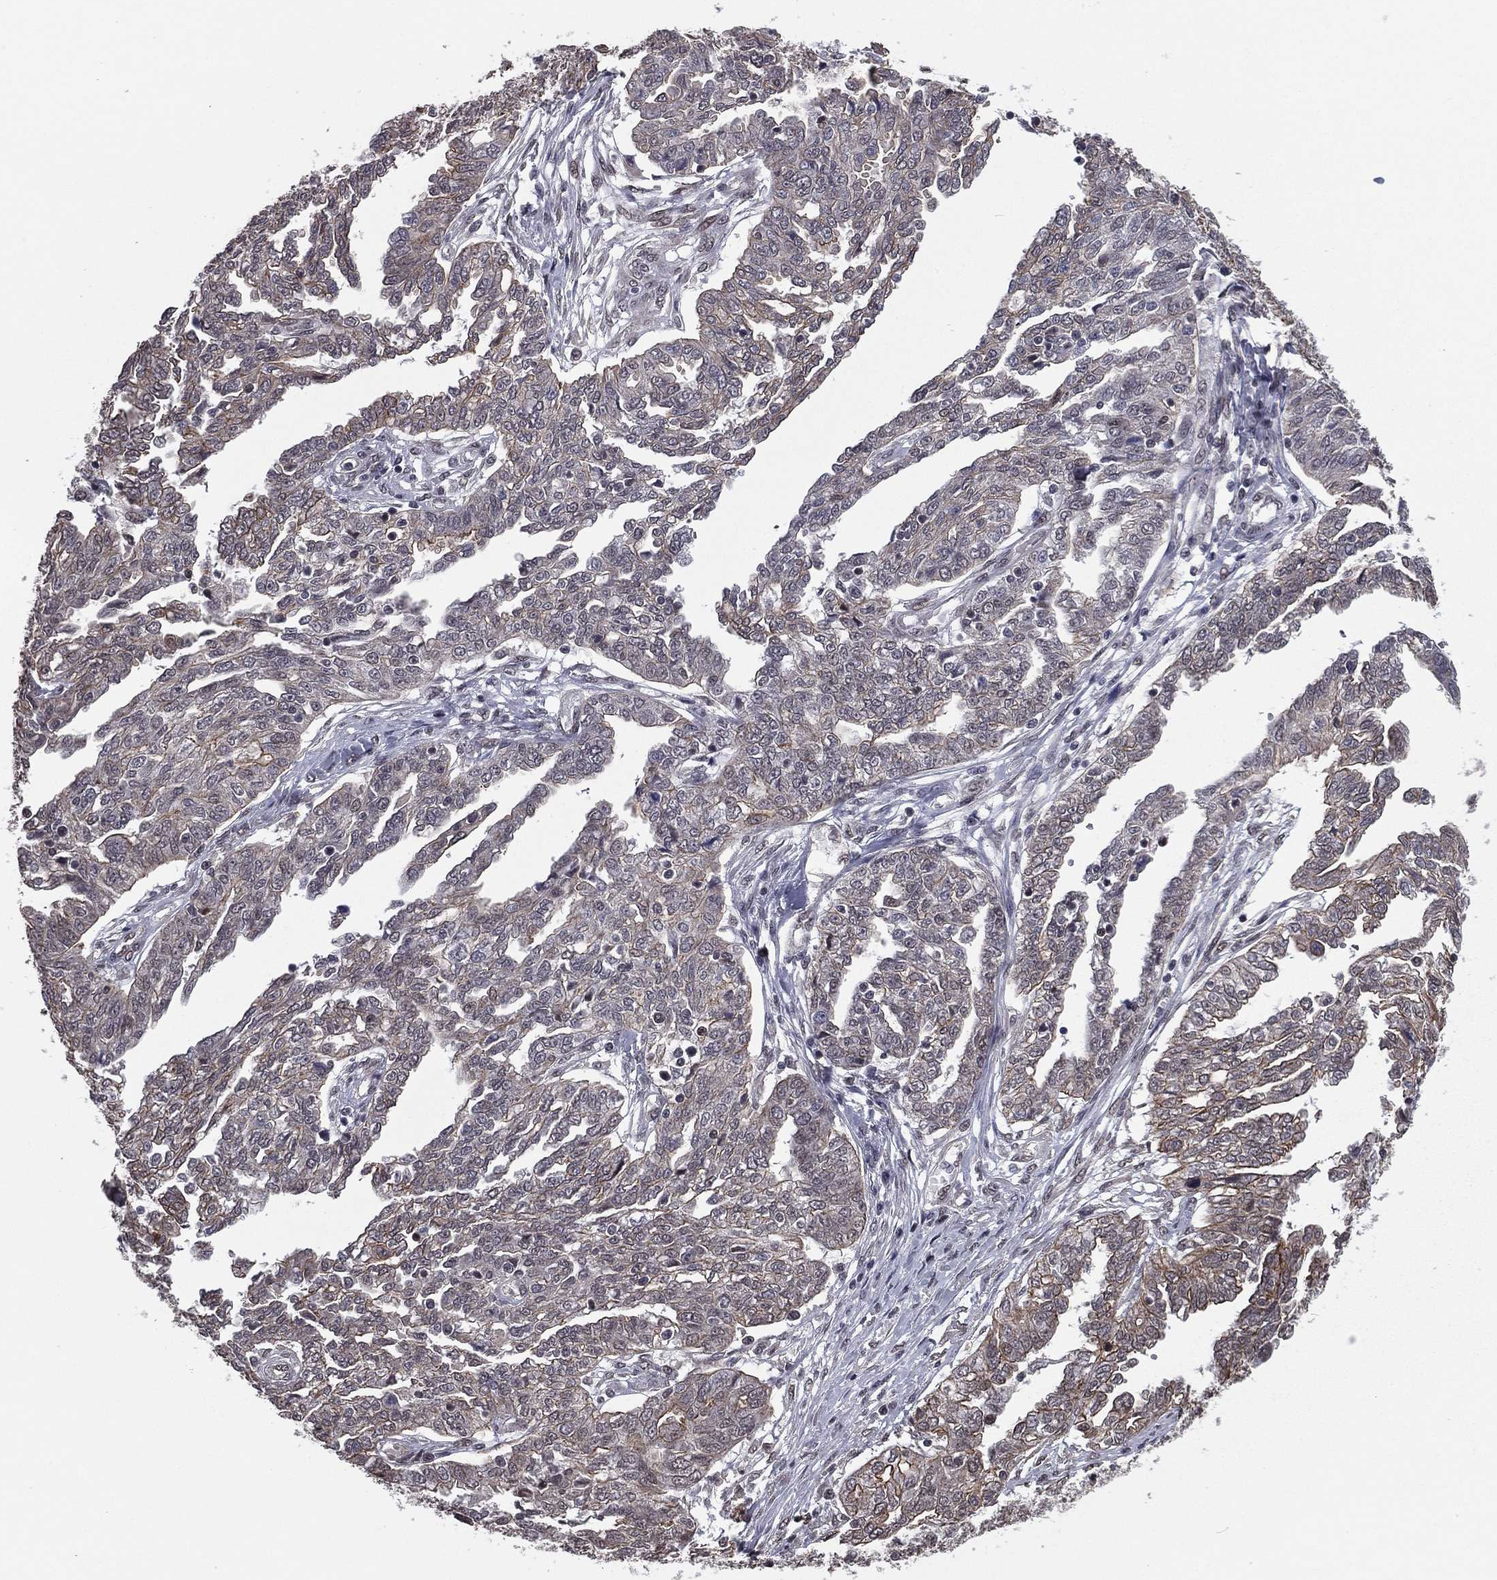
{"staining": {"intensity": "weak", "quantity": "<25%", "location": "cytoplasmic/membranous"}, "tissue": "ovarian cancer", "cell_type": "Tumor cells", "image_type": "cancer", "snomed": [{"axis": "morphology", "description": "Cystadenocarcinoma, serous, NOS"}, {"axis": "topography", "description": "Ovary"}], "caption": "Immunohistochemistry (IHC) photomicrograph of serous cystadenocarcinoma (ovarian) stained for a protein (brown), which demonstrates no positivity in tumor cells.", "gene": "RARB", "patient": {"sex": "female", "age": 67}}